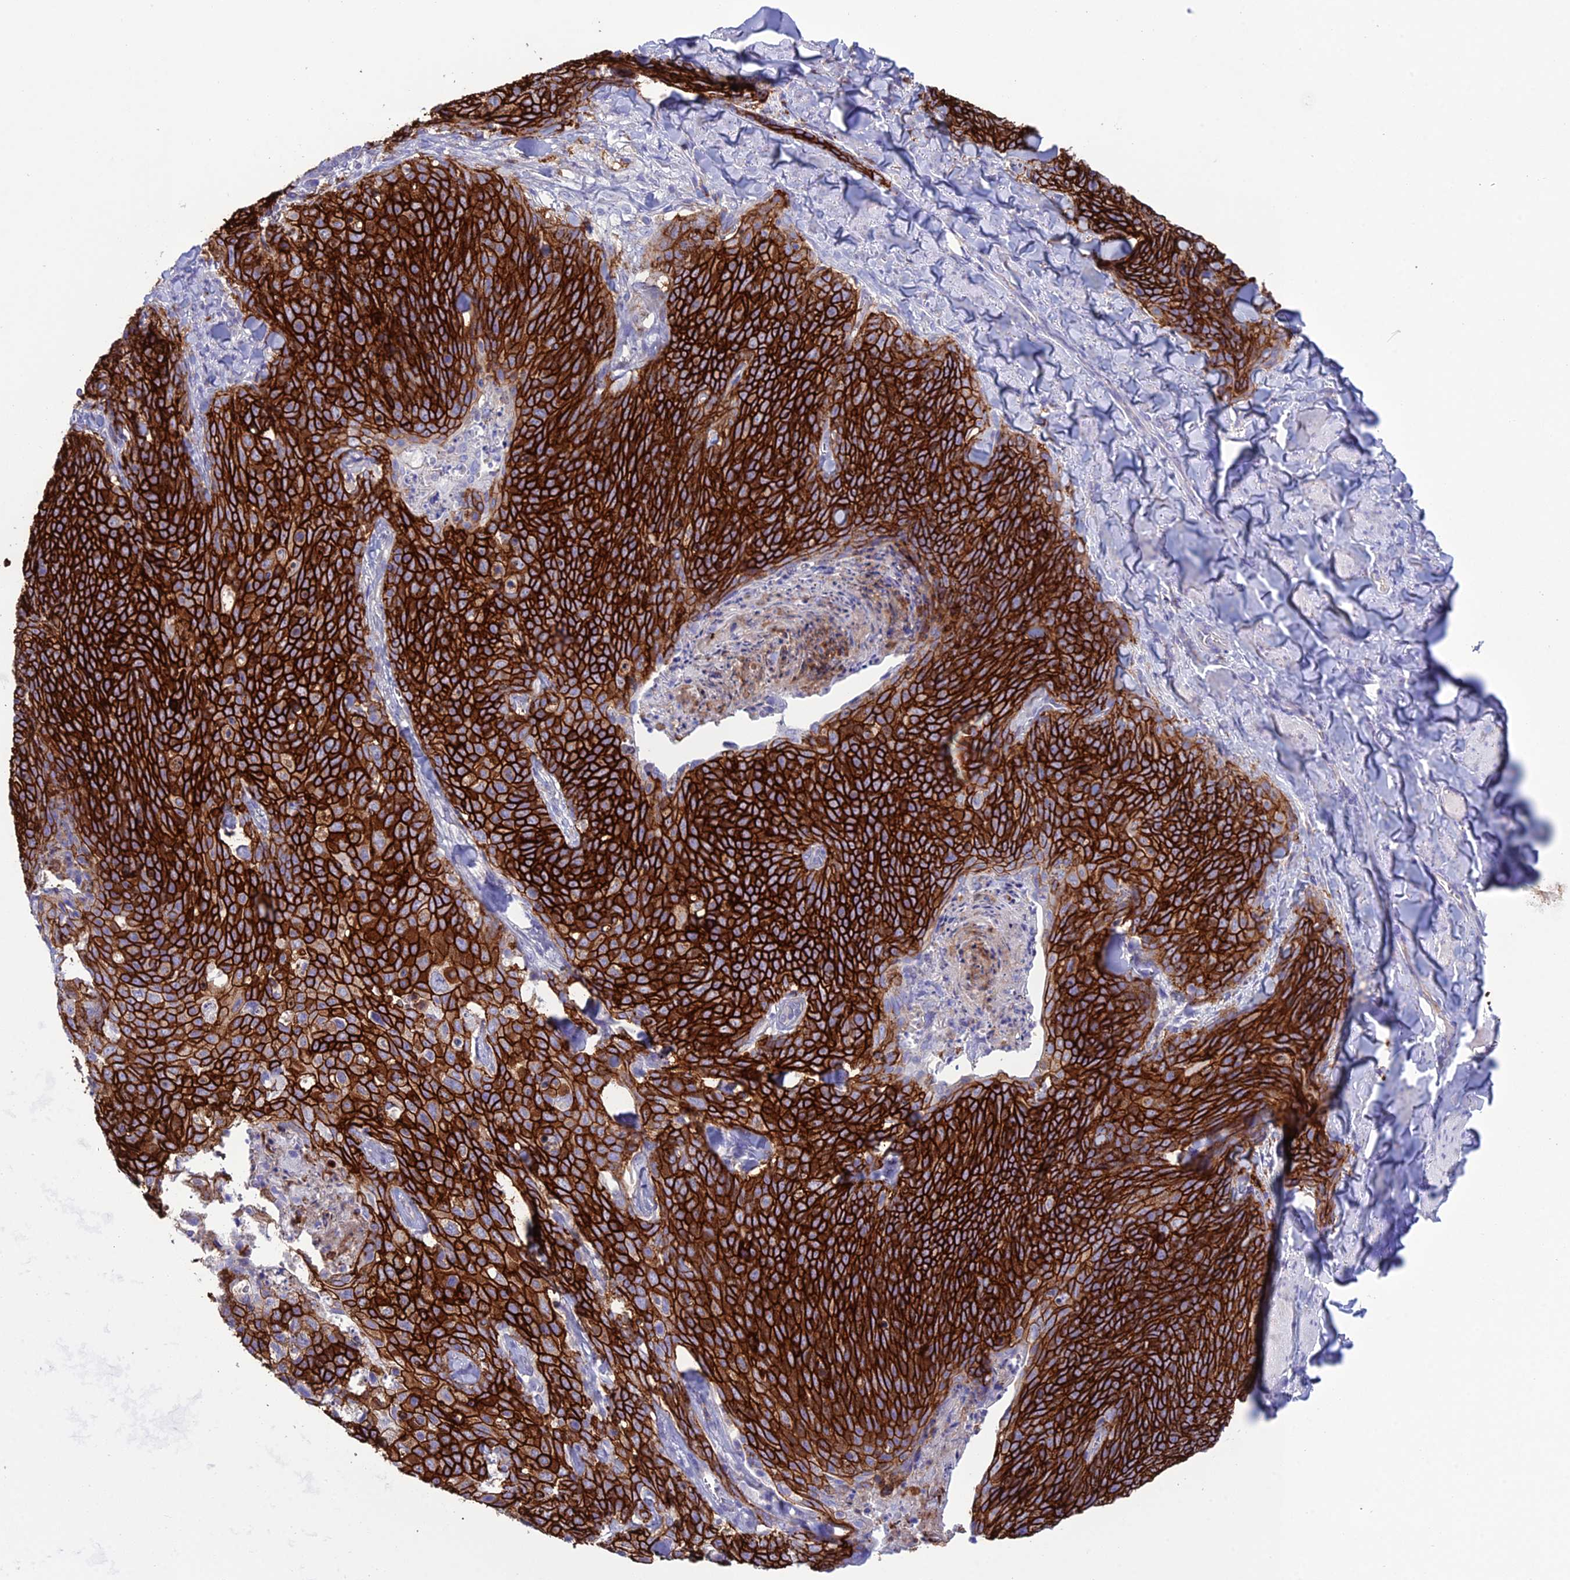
{"staining": {"intensity": "strong", "quantity": ">75%", "location": "cytoplasmic/membranous"}, "tissue": "skin cancer", "cell_type": "Tumor cells", "image_type": "cancer", "snomed": [{"axis": "morphology", "description": "Squamous cell carcinoma, NOS"}, {"axis": "topography", "description": "Skin"}, {"axis": "topography", "description": "Vulva"}], "caption": "Protein positivity by immunohistochemistry demonstrates strong cytoplasmic/membranous staining in approximately >75% of tumor cells in skin cancer.", "gene": "OR1Q1", "patient": {"sex": "female", "age": 85}}